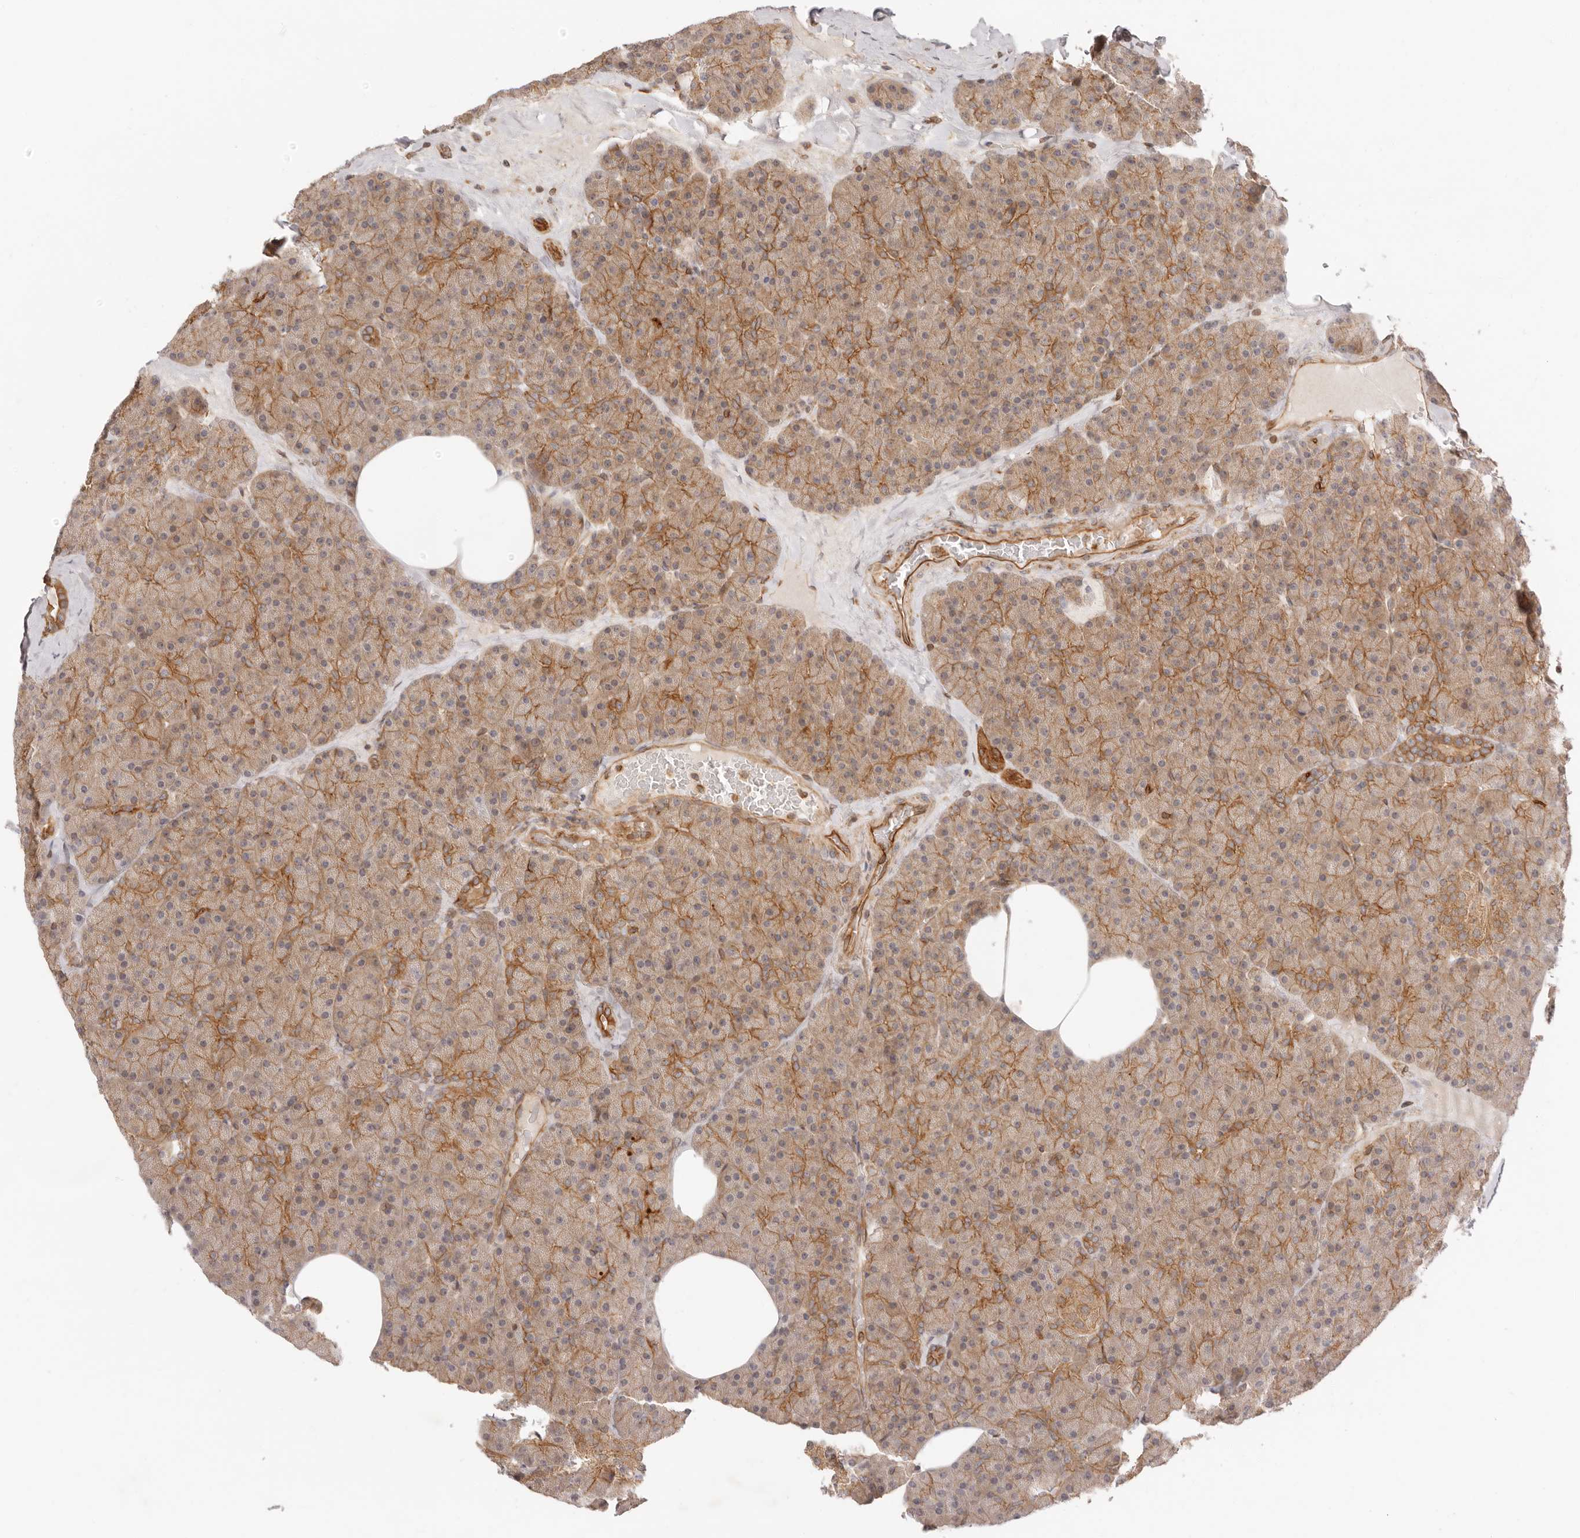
{"staining": {"intensity": "moderate", "quantity": "<25%", "location": "cytoplasmic/membranous"}, "tissue": "pancreas", "cell_type": "Exocrine glandular cells", "image_type": "normal", "snomed": [{"axis": "morphology", "description": "Normal tissue, NOS"}, {"axis": "morphology", "description": "Carcinoid, malignant, NOS"}, {"axis": "topography", "description": "Pancreas"}], "caption": "This image demonstrates IHC staining of normal pancreas, with low moderate cytoplasmic/membranous positivity in about <25% of exocrine glandular cells.", "gene": "UFSP1", "patient": {"sex": "female", "age": 35}}